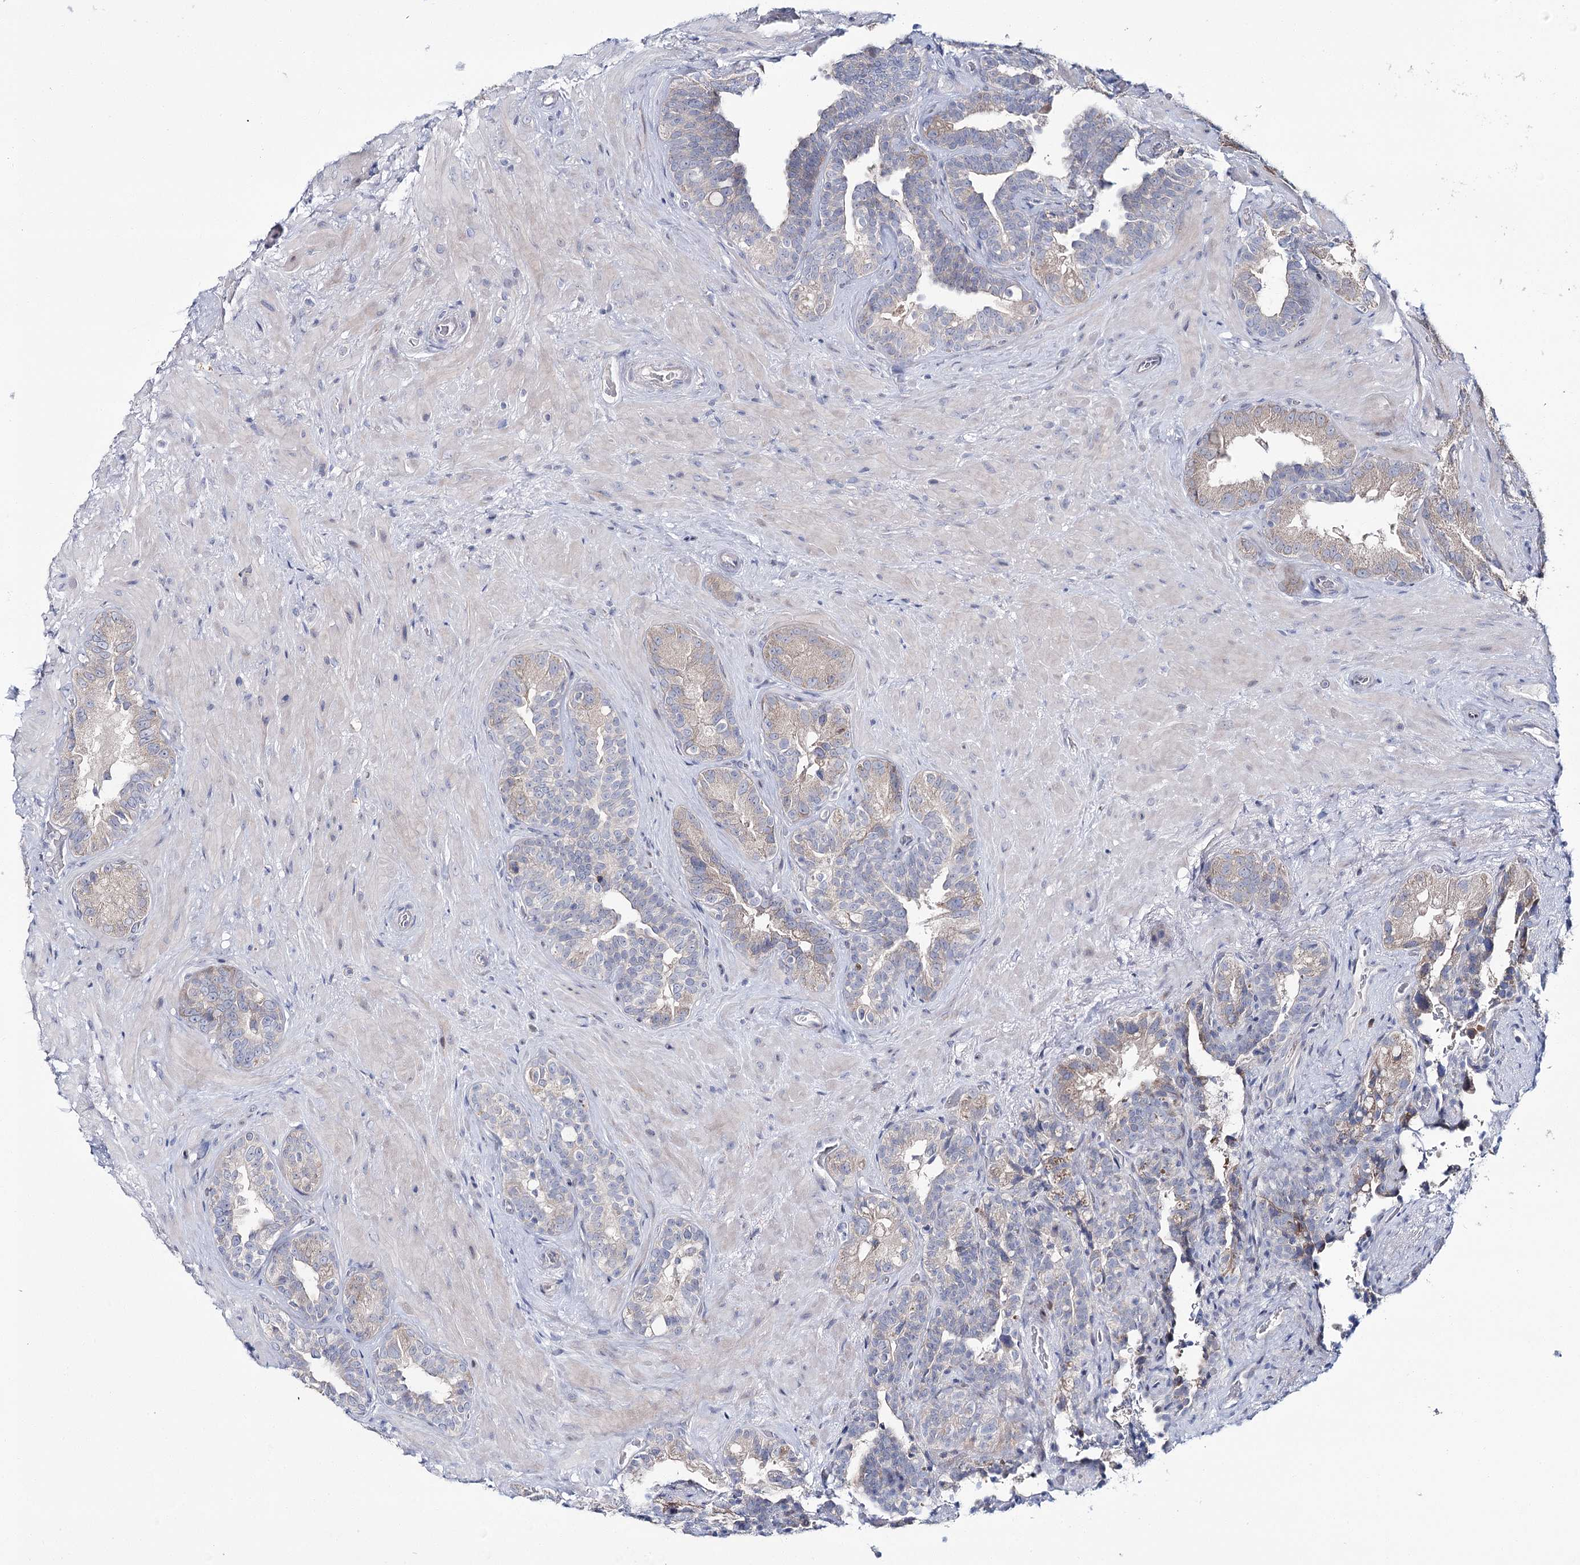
{"staining": {"intensity": "weak", "quantity": "<25%", "location": "cytoplasmic/membranous"}, "tissue": "seminal vesicle", "cell_type": "Glandular cells", "image_type": "normal", "snomed": [{"axis": "morphology", "description": "Normal tissue, NOS"}, {"axis": "topography", "description": "Seminal veicle"}, {"axis": "topography", "description": "Peripheral nerve tissue"}], "caption": "Immunohistochemistry histopathology image of benign seminal vesicle stained for a protein (brown), which shows no positivity in glandular cells.", "gene": "CPLANE1", "patient": {"sex": "male", "age": 67}}